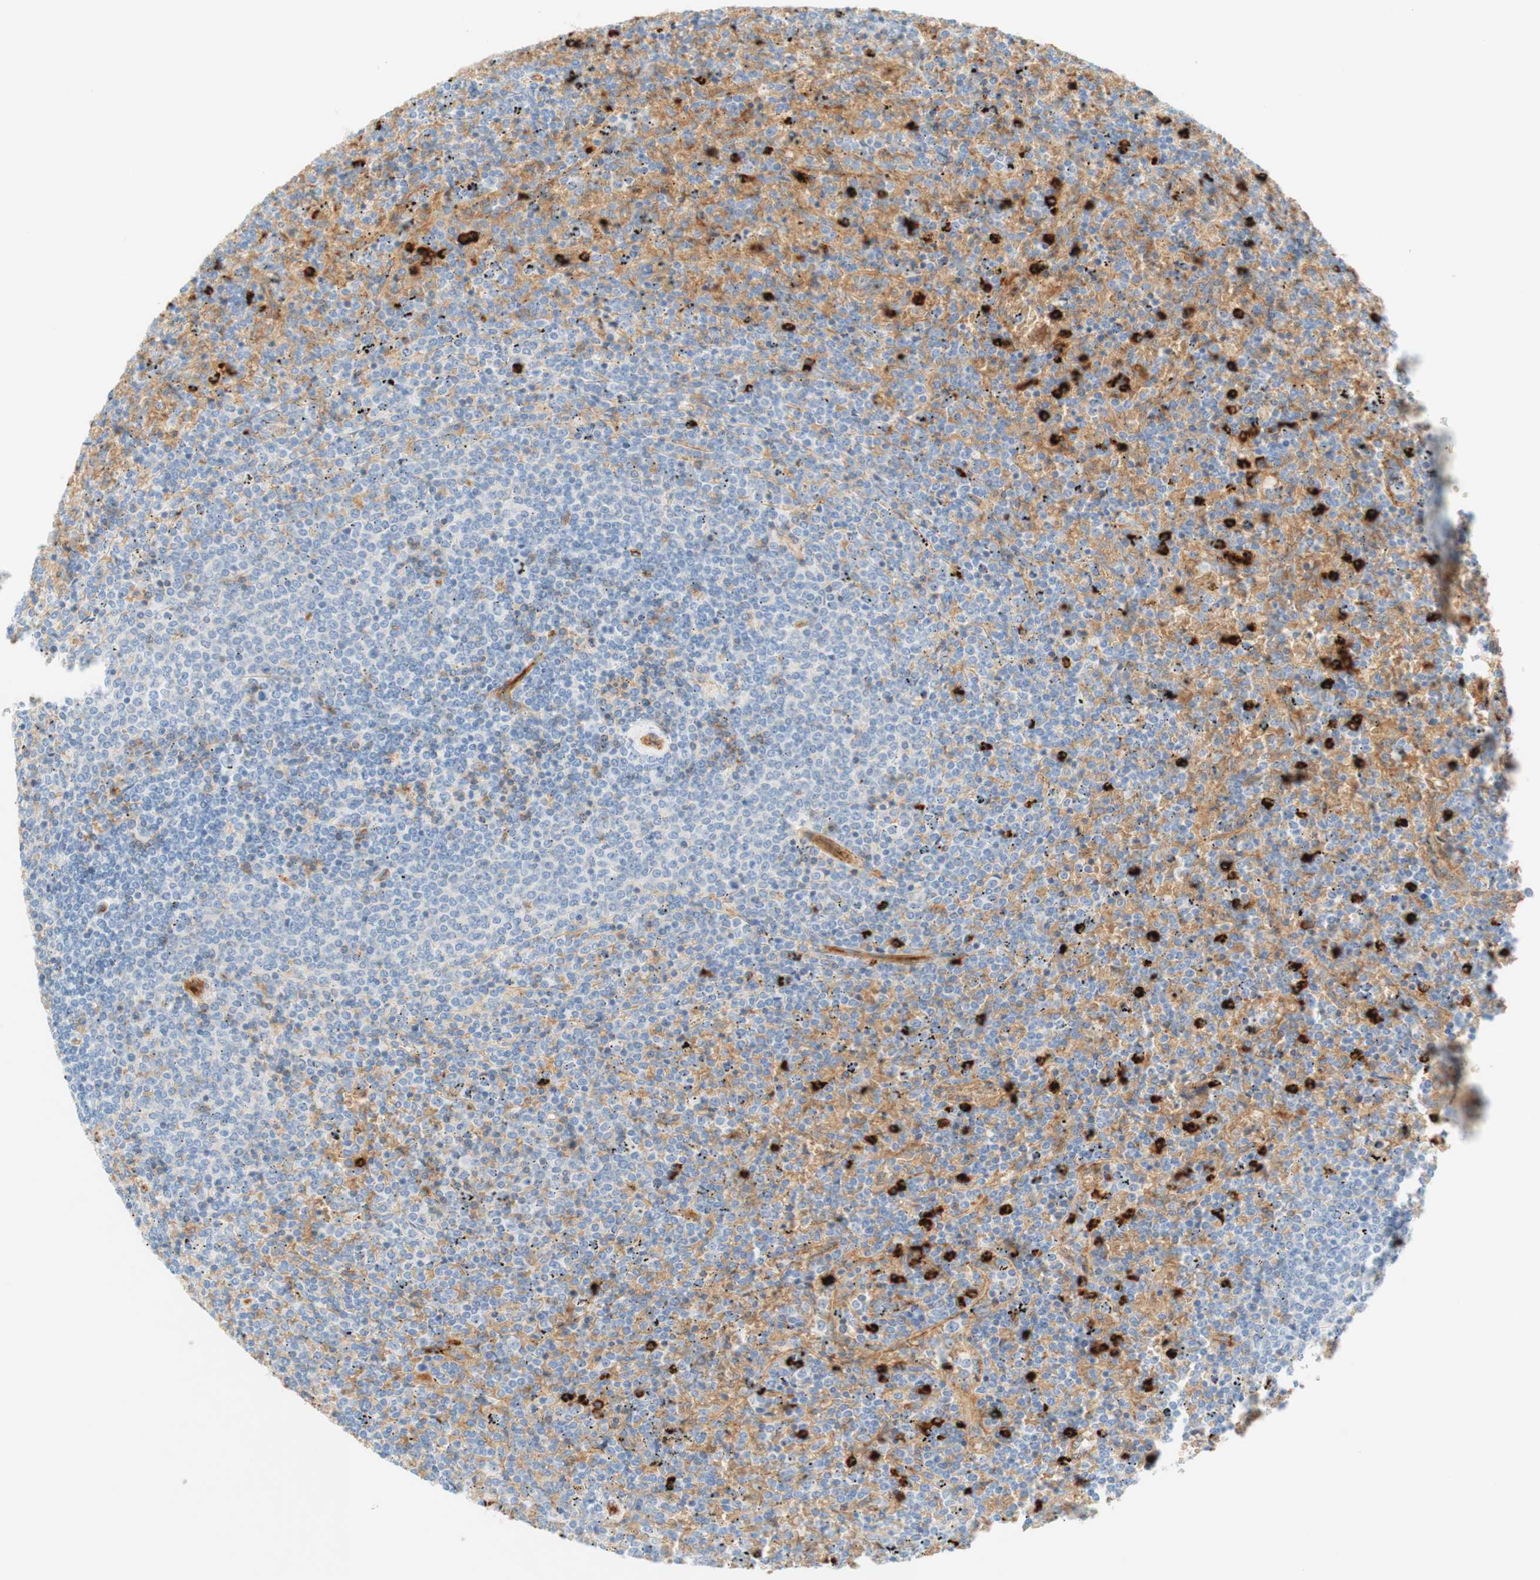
{"staining": {"intensity": "strong", "quantity": "<25%", "location": "cytoplasmic/membranous,nuclear"}, "tissue": "lymphoma", "cell_type": "Tumor cells", "image_type": "cancer", "snomed": [{"axis": "morphology", "description": "Malignant lymphoma, non-Hodgkin's type, Low grade"}, {"axis": "topography", "description": "Spleen"}], "caption": "An IHC photomicrograph of tumor tissue is shown. Protein staining in brown highlights strong cytoplasmic/membranous and nuclear positivity in lymphoma within tumor cells.", "gene": "STOM", "patient": {"sex": "female", "age": 77}}